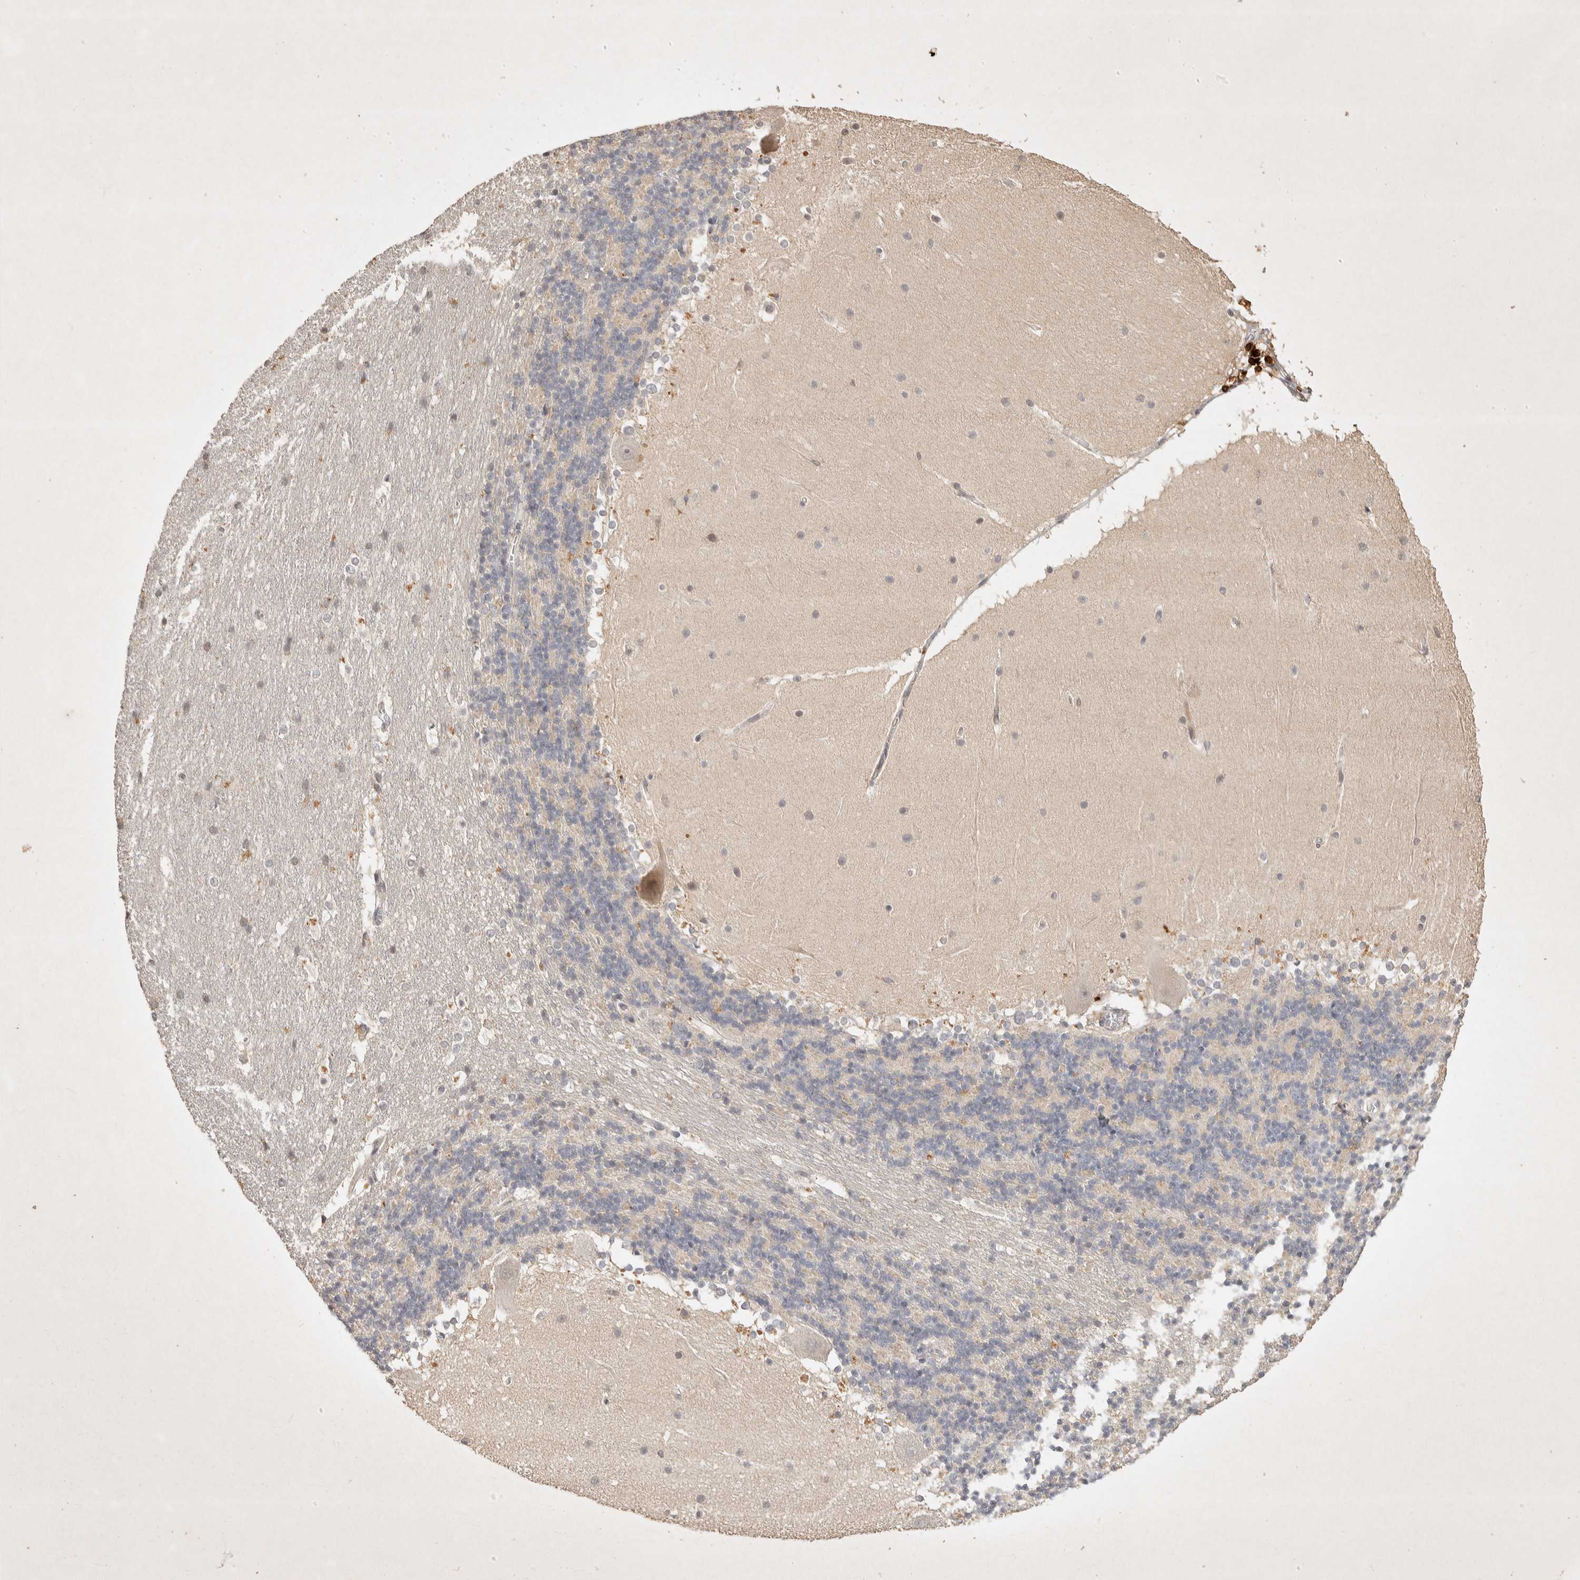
{"staining": {"intensity": "negative", "quantity": "none", "location": "none"}, "tissue": "cerebellum", "cell_type": "Cells in granular layer", "image_type": "normal", "snomed": [{"axis": "morphology", "description": "Normal tissue, NOS"}, {"axis": "topography", "description": "Cerebellum"}], "caption": "Human cerebellum stained for a protein using immunohistochemistry (IHC) displays no staining in cells in granular layer.", "gene": "RAC2", "patient": {"sex": "female", "age": 19}}